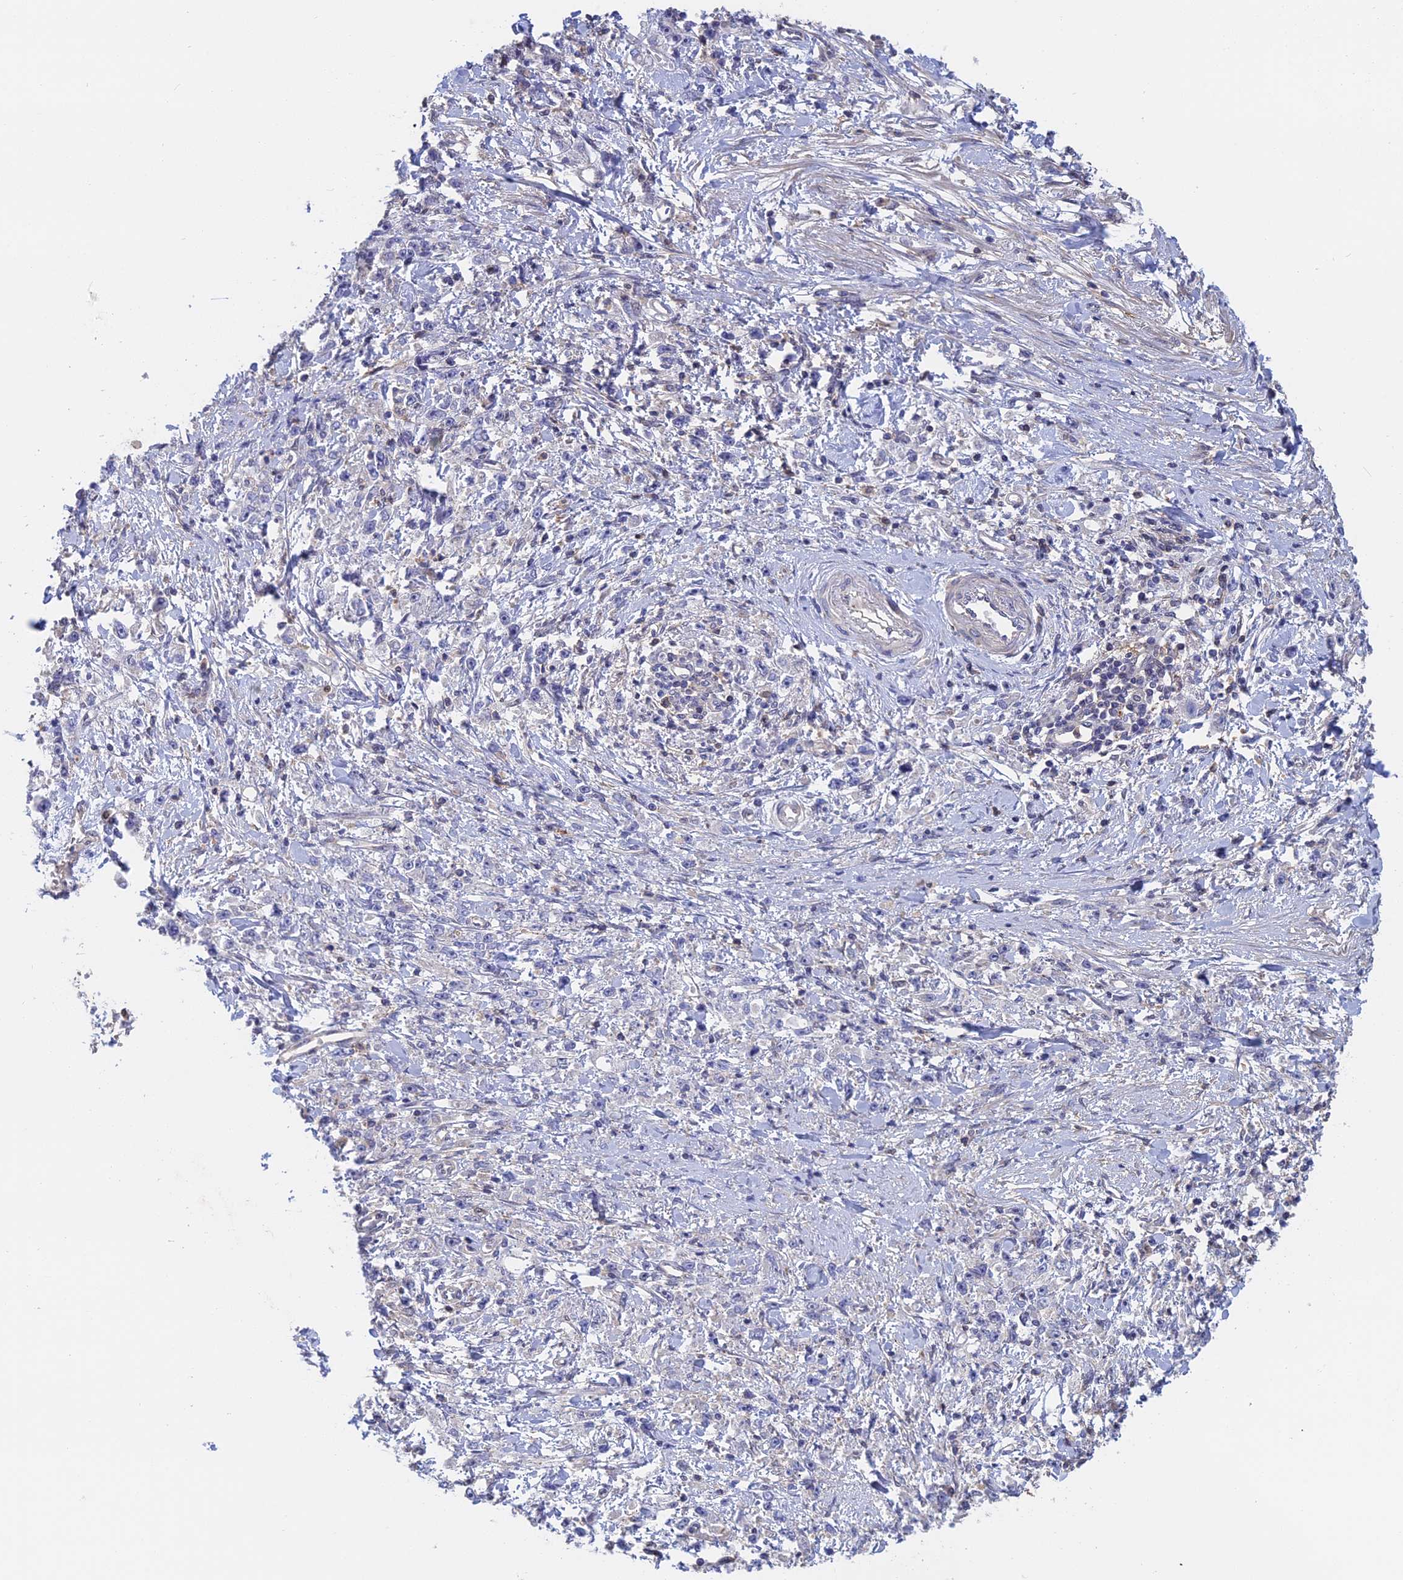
{"staining": {"intensity": "negative", "quantity": "none", "location": "none"}, "tissue": "stomach cancer", "cell_type": "Tumor cells", "image_type": "cancer", "snomed": [{"axis": "morphology", "description": "Adenocarcinoma, NOS"}, {"axis": "topography", "description": "Stomach"}], "caption": "There is no significant expression in tumor cells of stomach adenocarcinoma.", "gene": "BLVRA", "patient": {"sex": "female", "age": 59}}